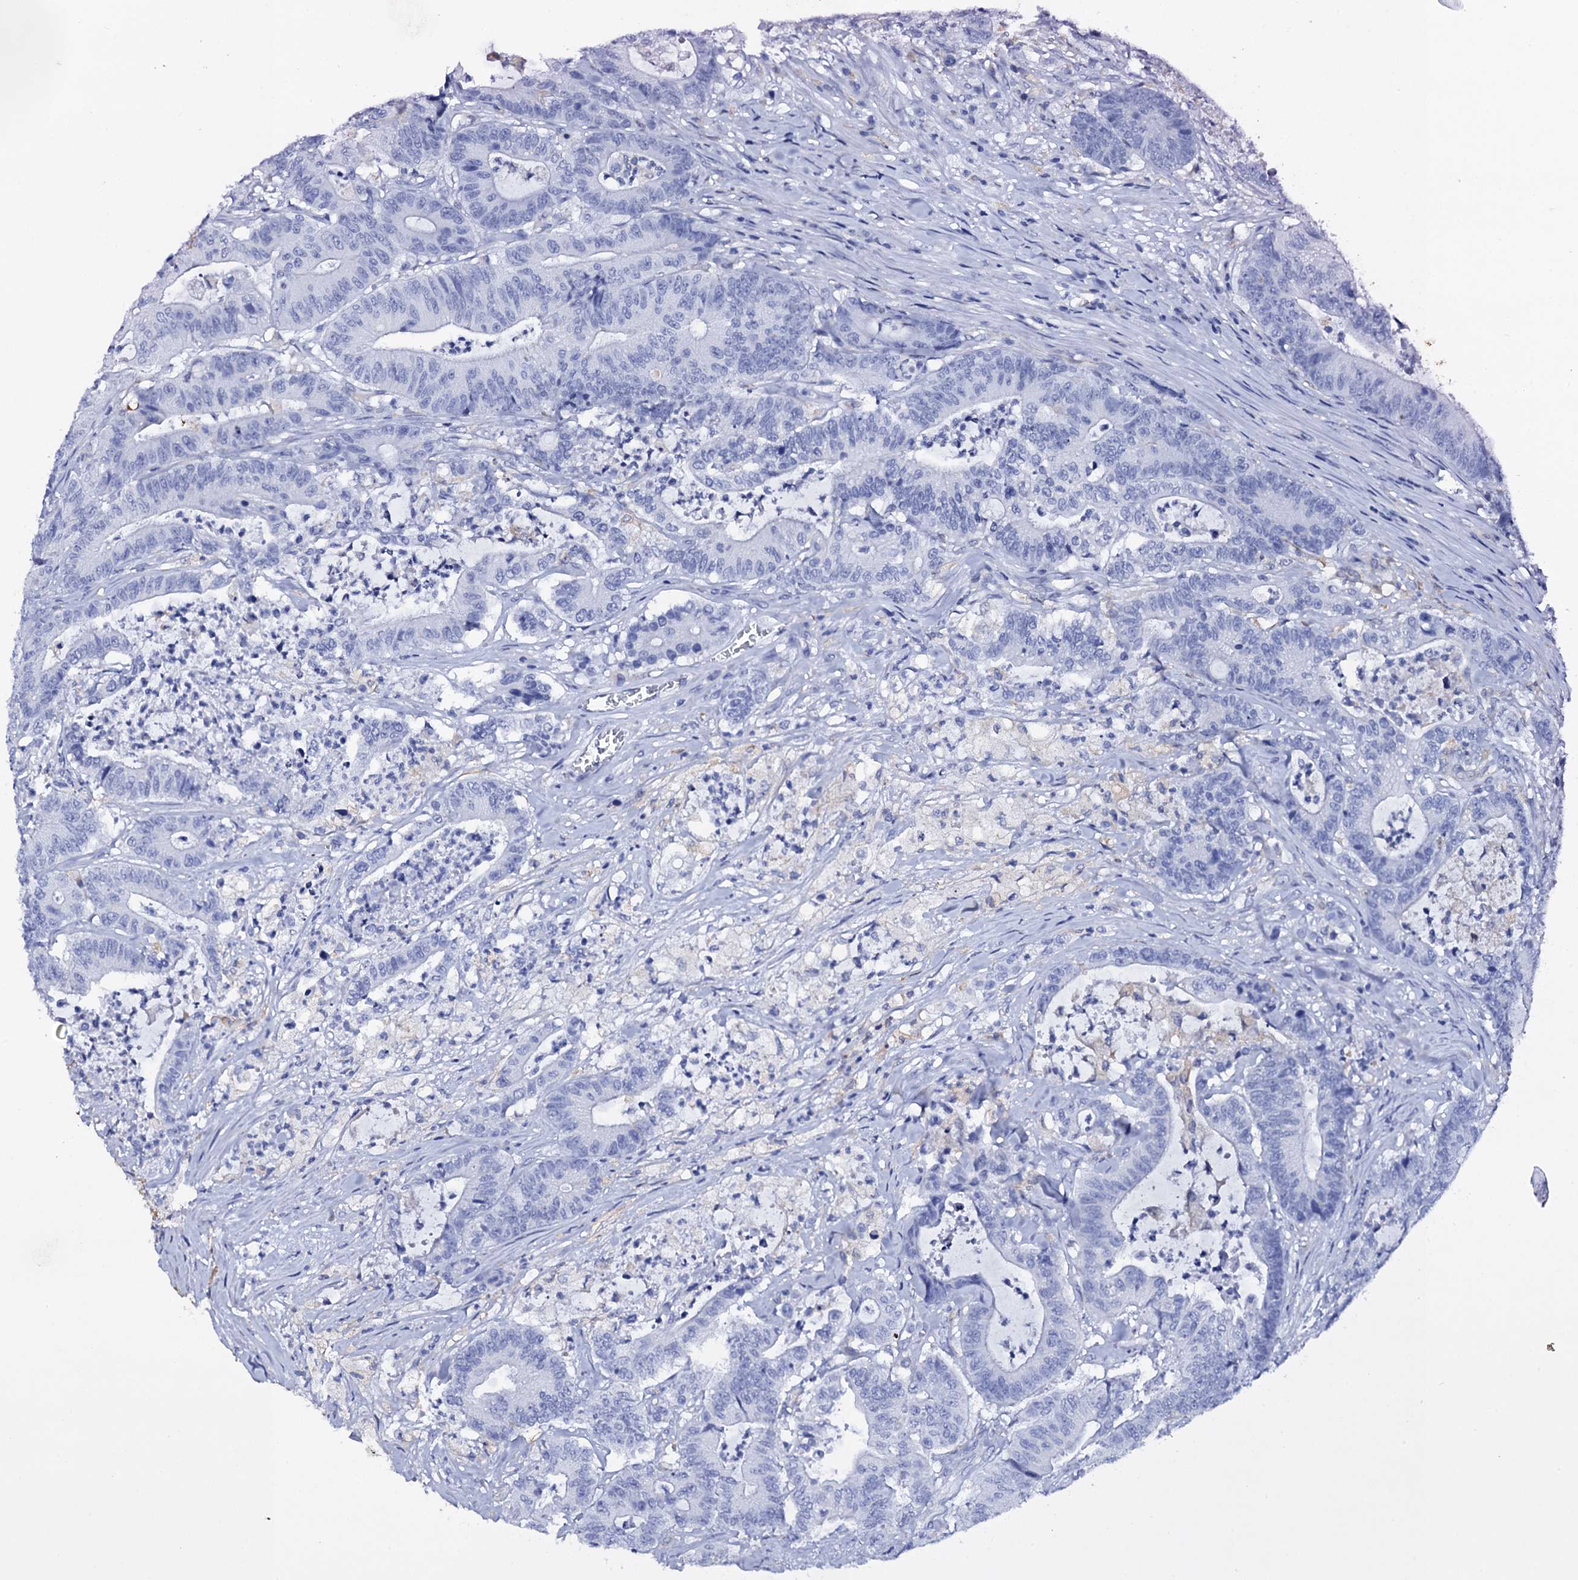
{"staining": {"intensity": "negative", "quantity": "none", "location": "none"}, "tissue": "colorectal cancer", "cell_type": "Tumor cells", "image_type": "cancer", "snomed": [{"axis": "morphology", "description": "Adenocarcinoma, NOS"}, {"axis": "topography", "description": "Colon"}], "caption": "The micrograph exhibits no staining of tumor cells in colorectal cancer (adenocarcinoma).", "gene": "ITPRID2", "patient": {"sex": "female", "age": 84}}